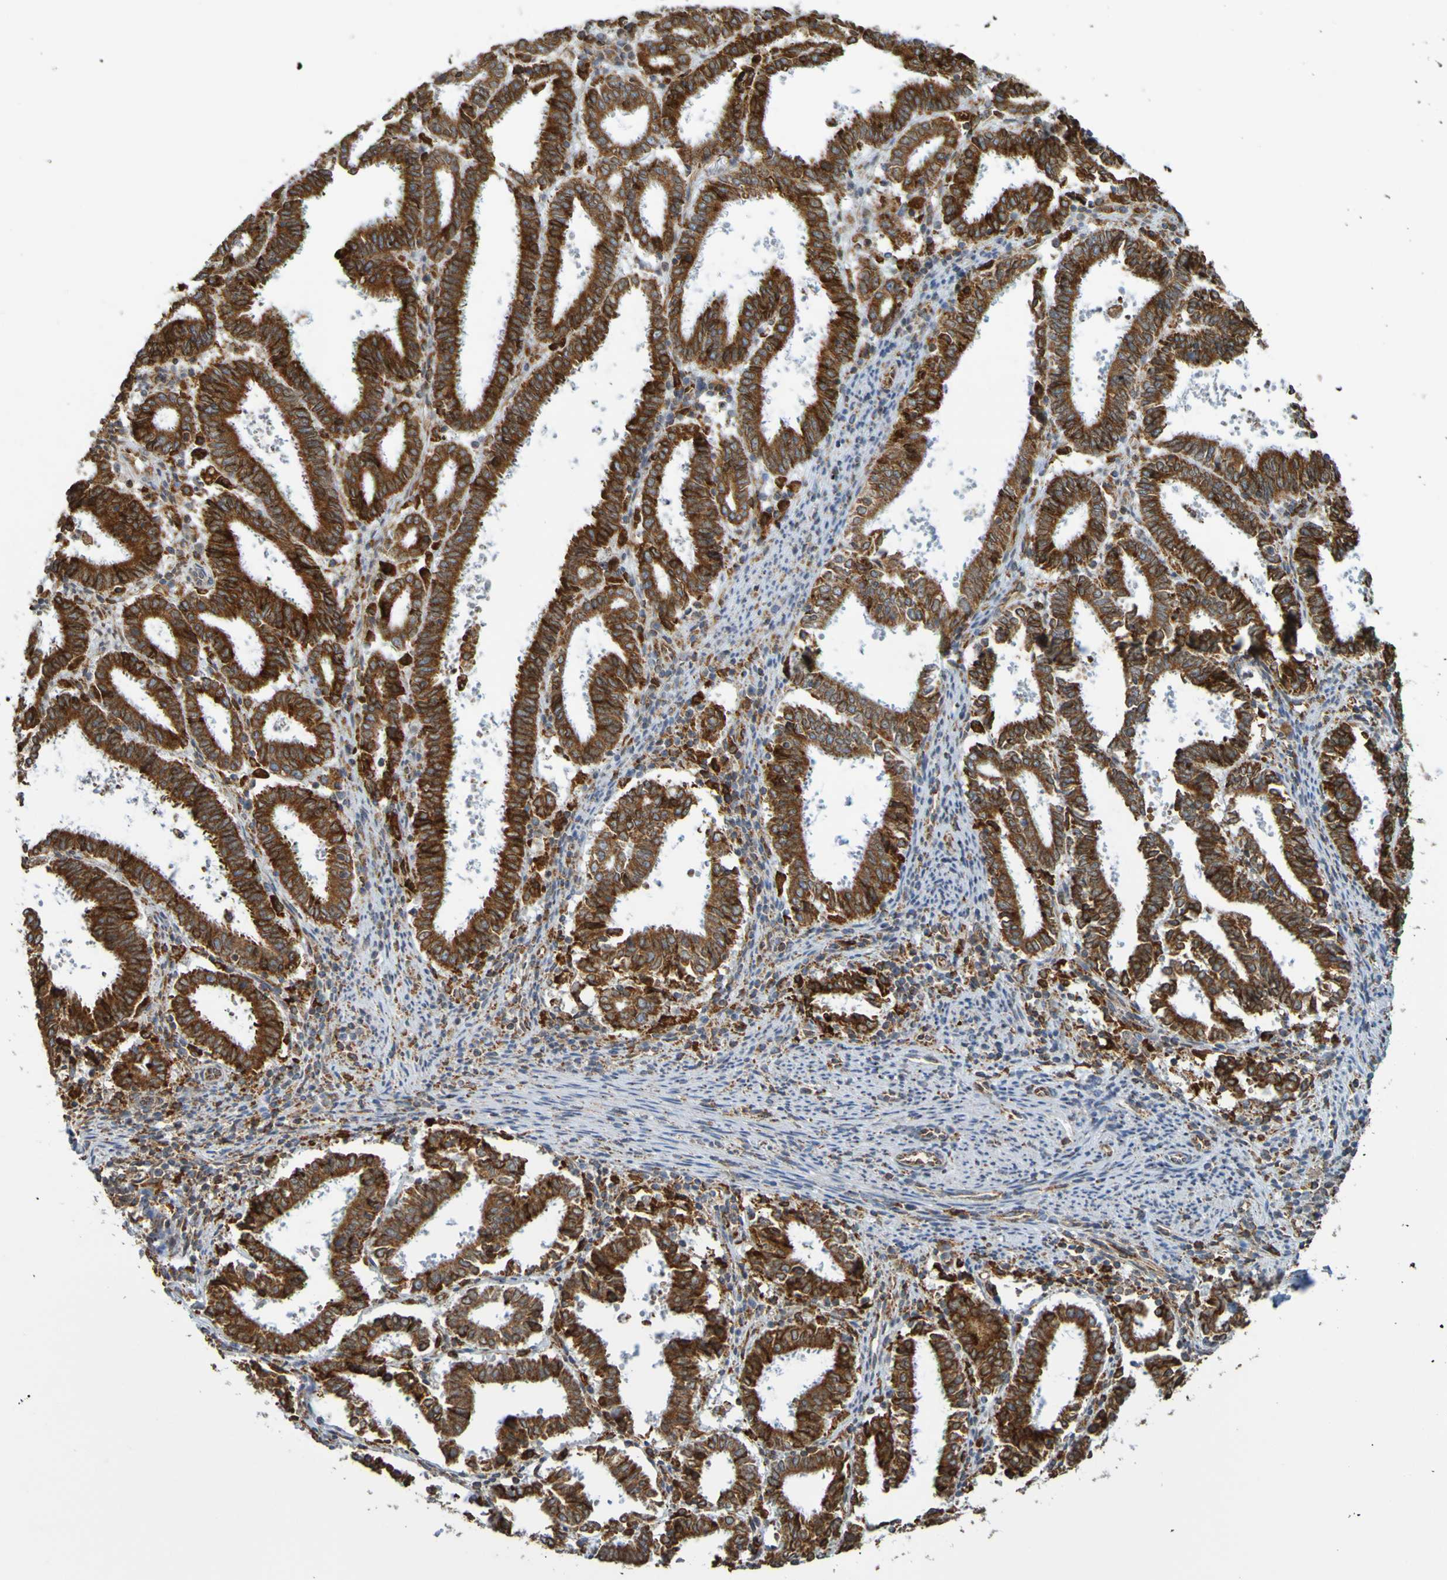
{"staining": {"intensity": "strong", "quantity": ">75%", "location": "cytoplasmic/membranous"}, "tissue": "endometrial cancer", "cell_type": "Tumor cells", "image_type": "cancer", "snomed": [{"axis": "morphology", "description": "Adenocarcinoma, NOS"}, {"axis": "topography", "description": "Uterus"}], "caption": "Endometrial cancer stained with IHC shows strong cytoplasmic/membranous expression in approximately >75% of tumor cells. The protein of interest is shown in brown color, while the nuclei are stained blue.", "gene": "PDIA3", "patient": {"sex": "female", "age": 83}}